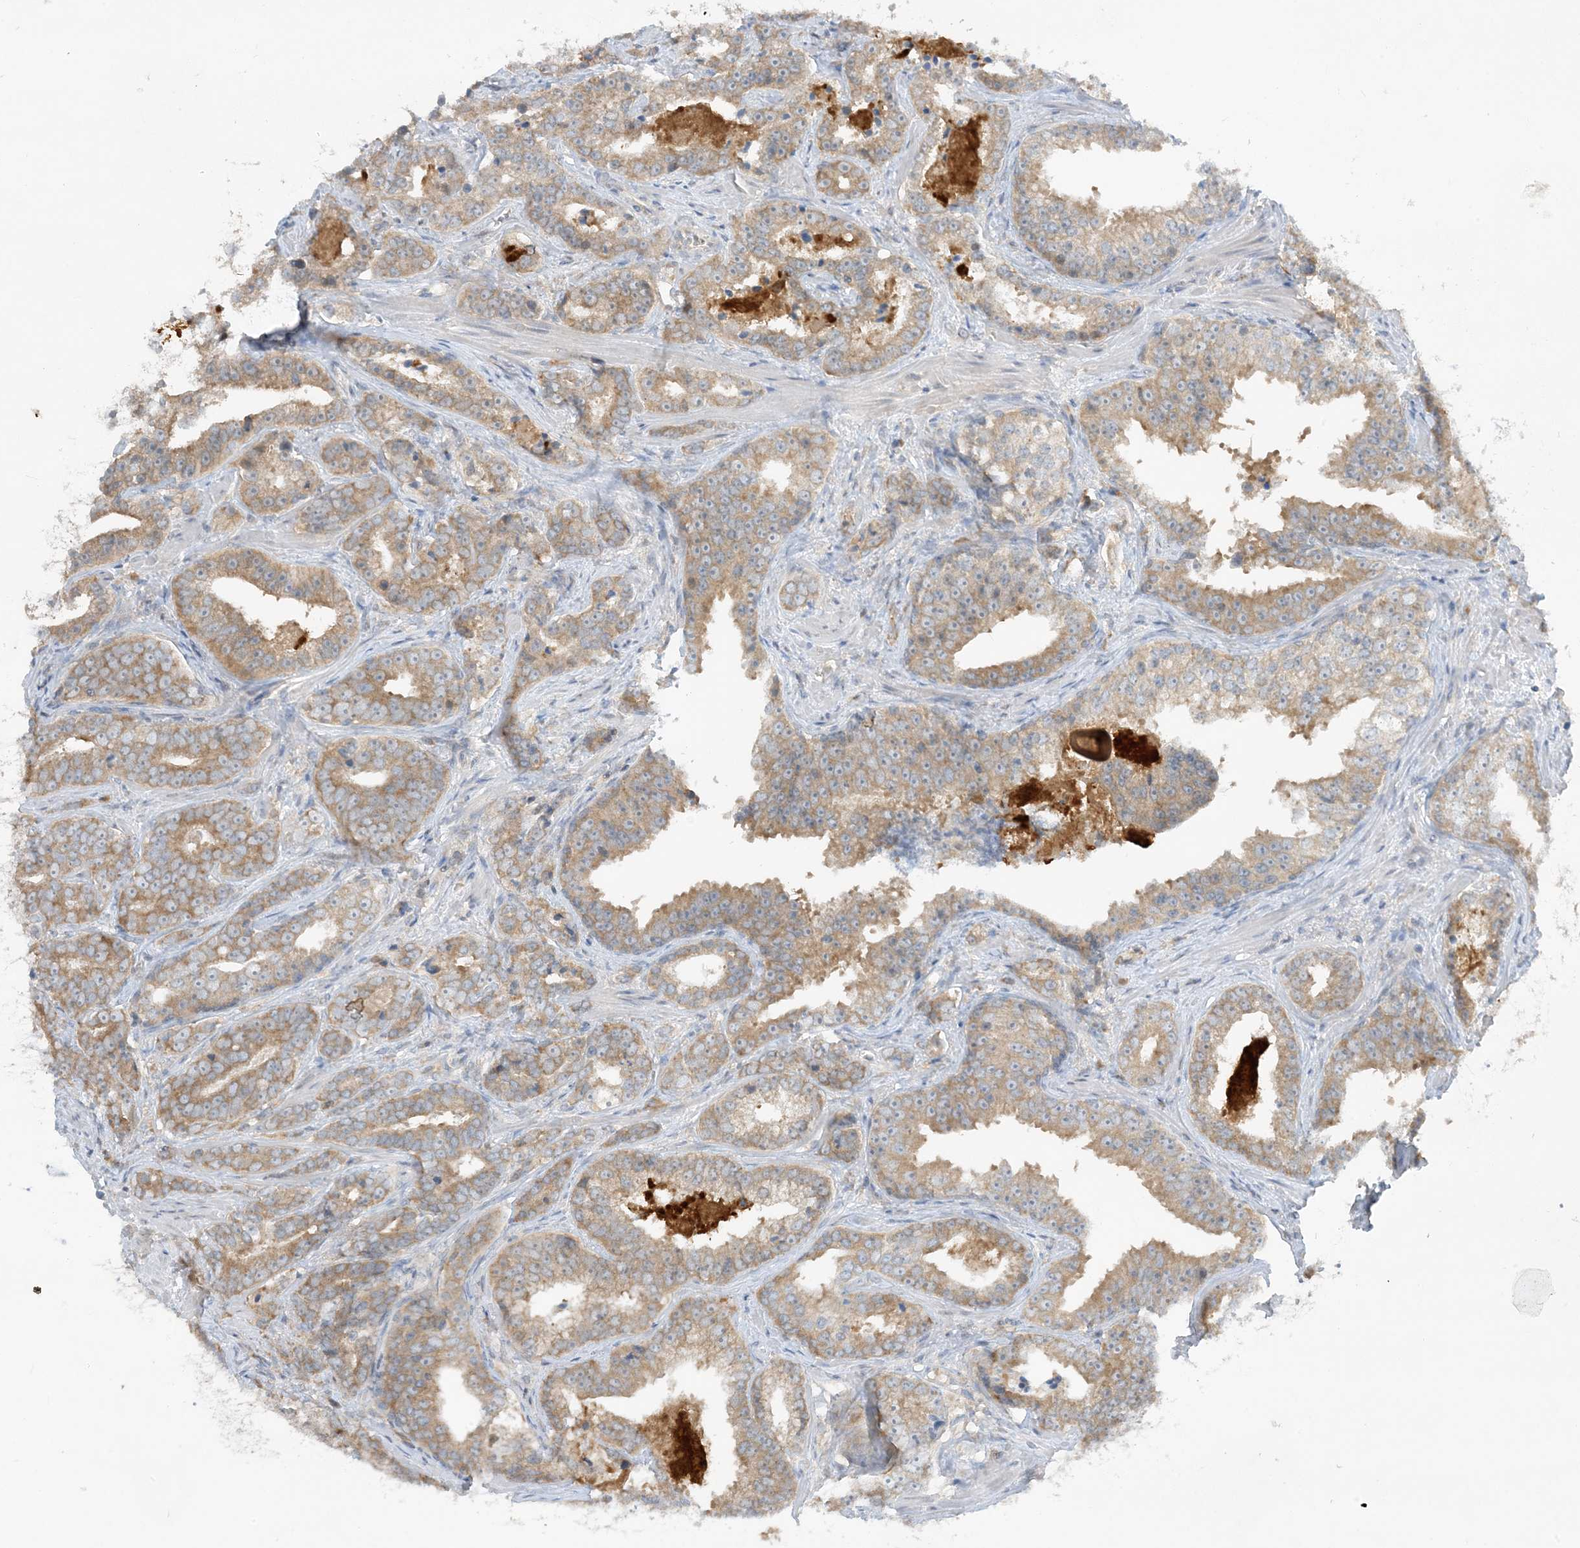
{"staining": {"intensity": "moderate", "quantity": ">75%", "location": "cytoplasmic/membranous"}, "tissue": "prostate cancer", "cell_type": "Tumor cells", "image_type": "cancer", "snomed": [{"axis": "morphology", "description": "Adenocarcinoma, High grade"}, {"axis": "topography", "description": "Prostate"}], "caption": "This is a photomicrograph of immunohistochemistry staining of prostate cancer (adenocarcinoma (high-grade)), which shows moderate positivity in the cytoplasmic/membranous of tumor cells.", "gene": "RPP40", "patient": {"sex": "male", "age": 62}}